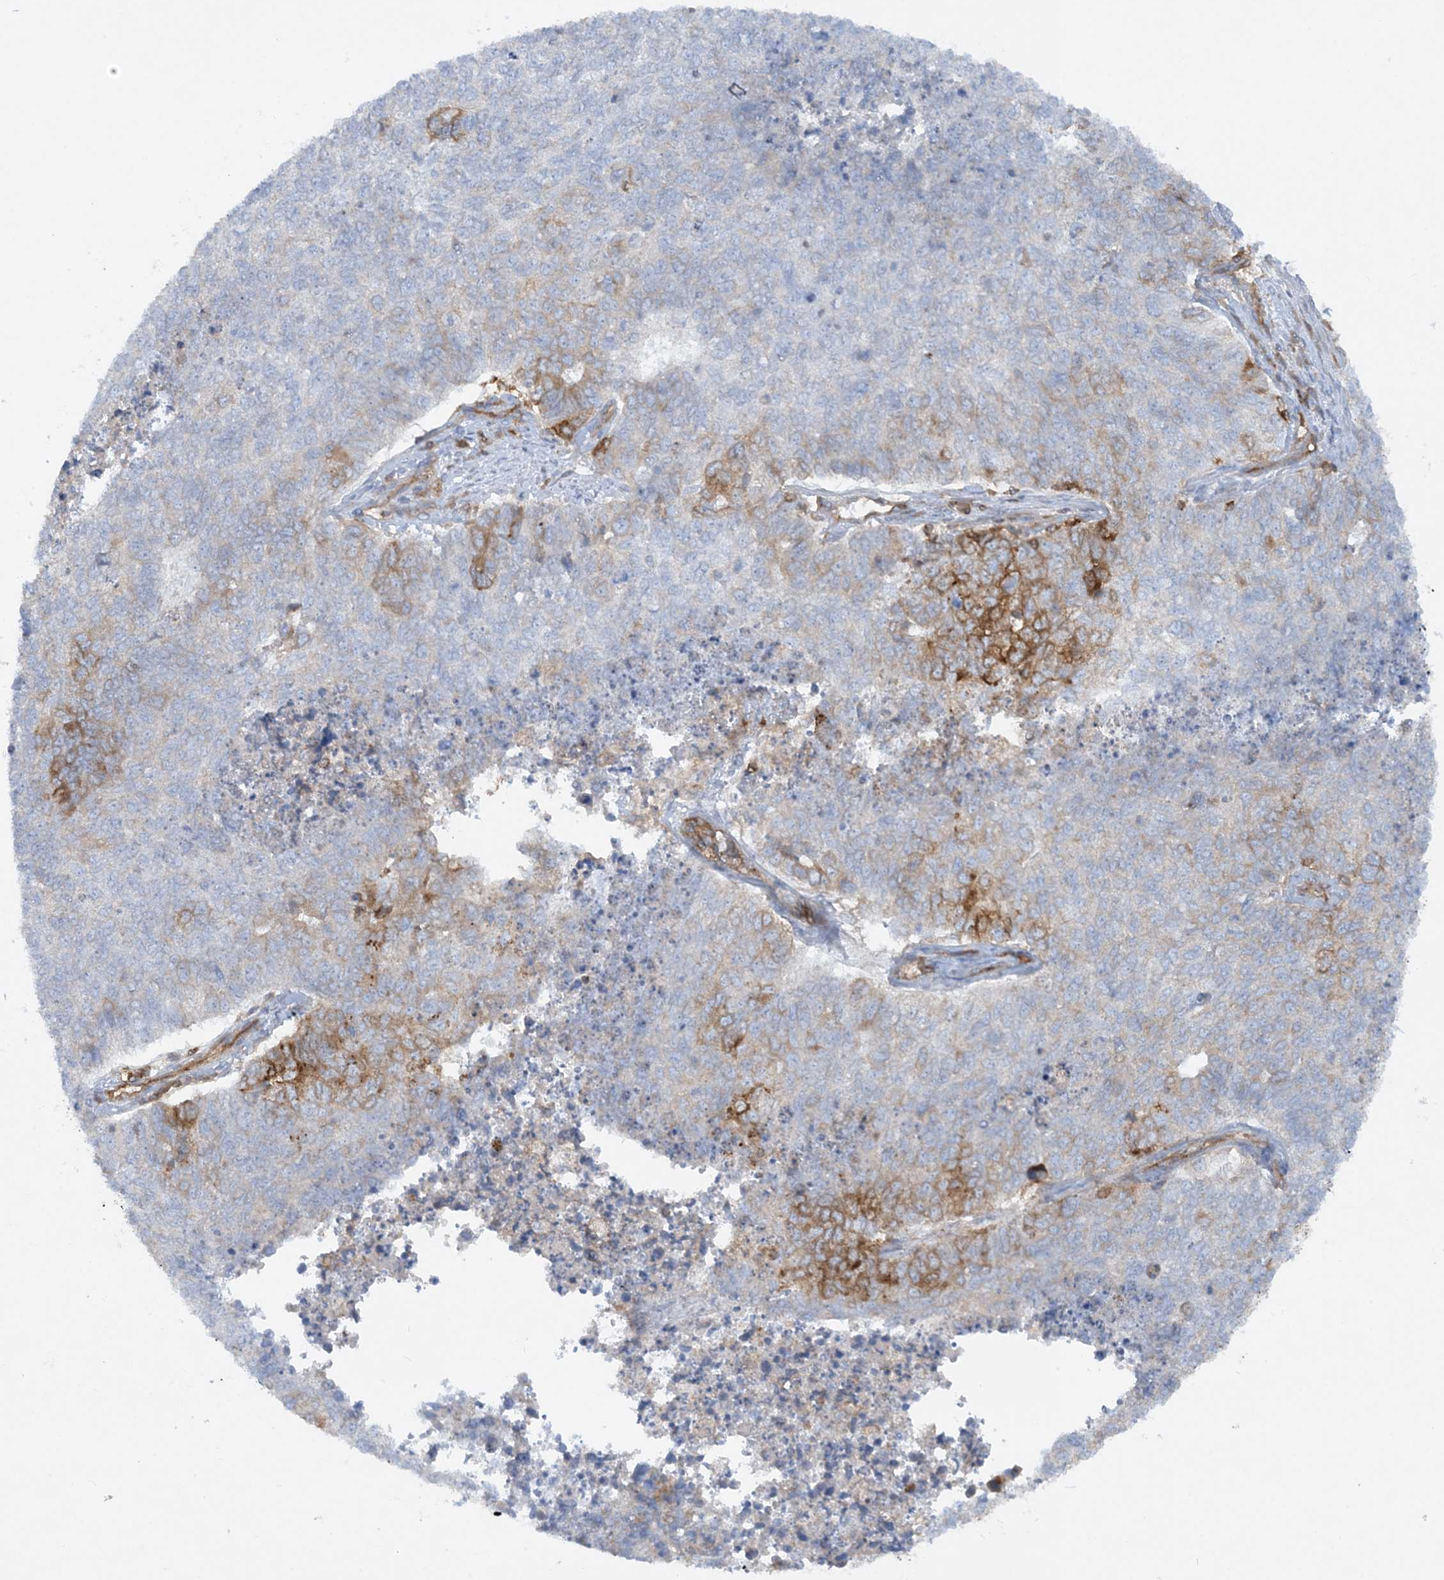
{"staining": {"intensity": "strong", "quantity": "<25%", "location": "cytoplasmic/membranous"}, "tissue": "cervical cancer", "cell_type": "Tumor cells", "image_type": "cancer", "snomed": [{"axis": "morphology", "description": "Squamous cell carcinoma, NOS"}, {"axis": "topography", "description": "Cervix"}], "caption": "Cervical cancer (squamous cell carcinoma) was stained to show a protein in brown. There is medium levels of strong cytoplasmic/membranous expression in about <25% of tumor cells.", "gene": "HLA-E", "patient": {"sex": "female", "age": 63}}